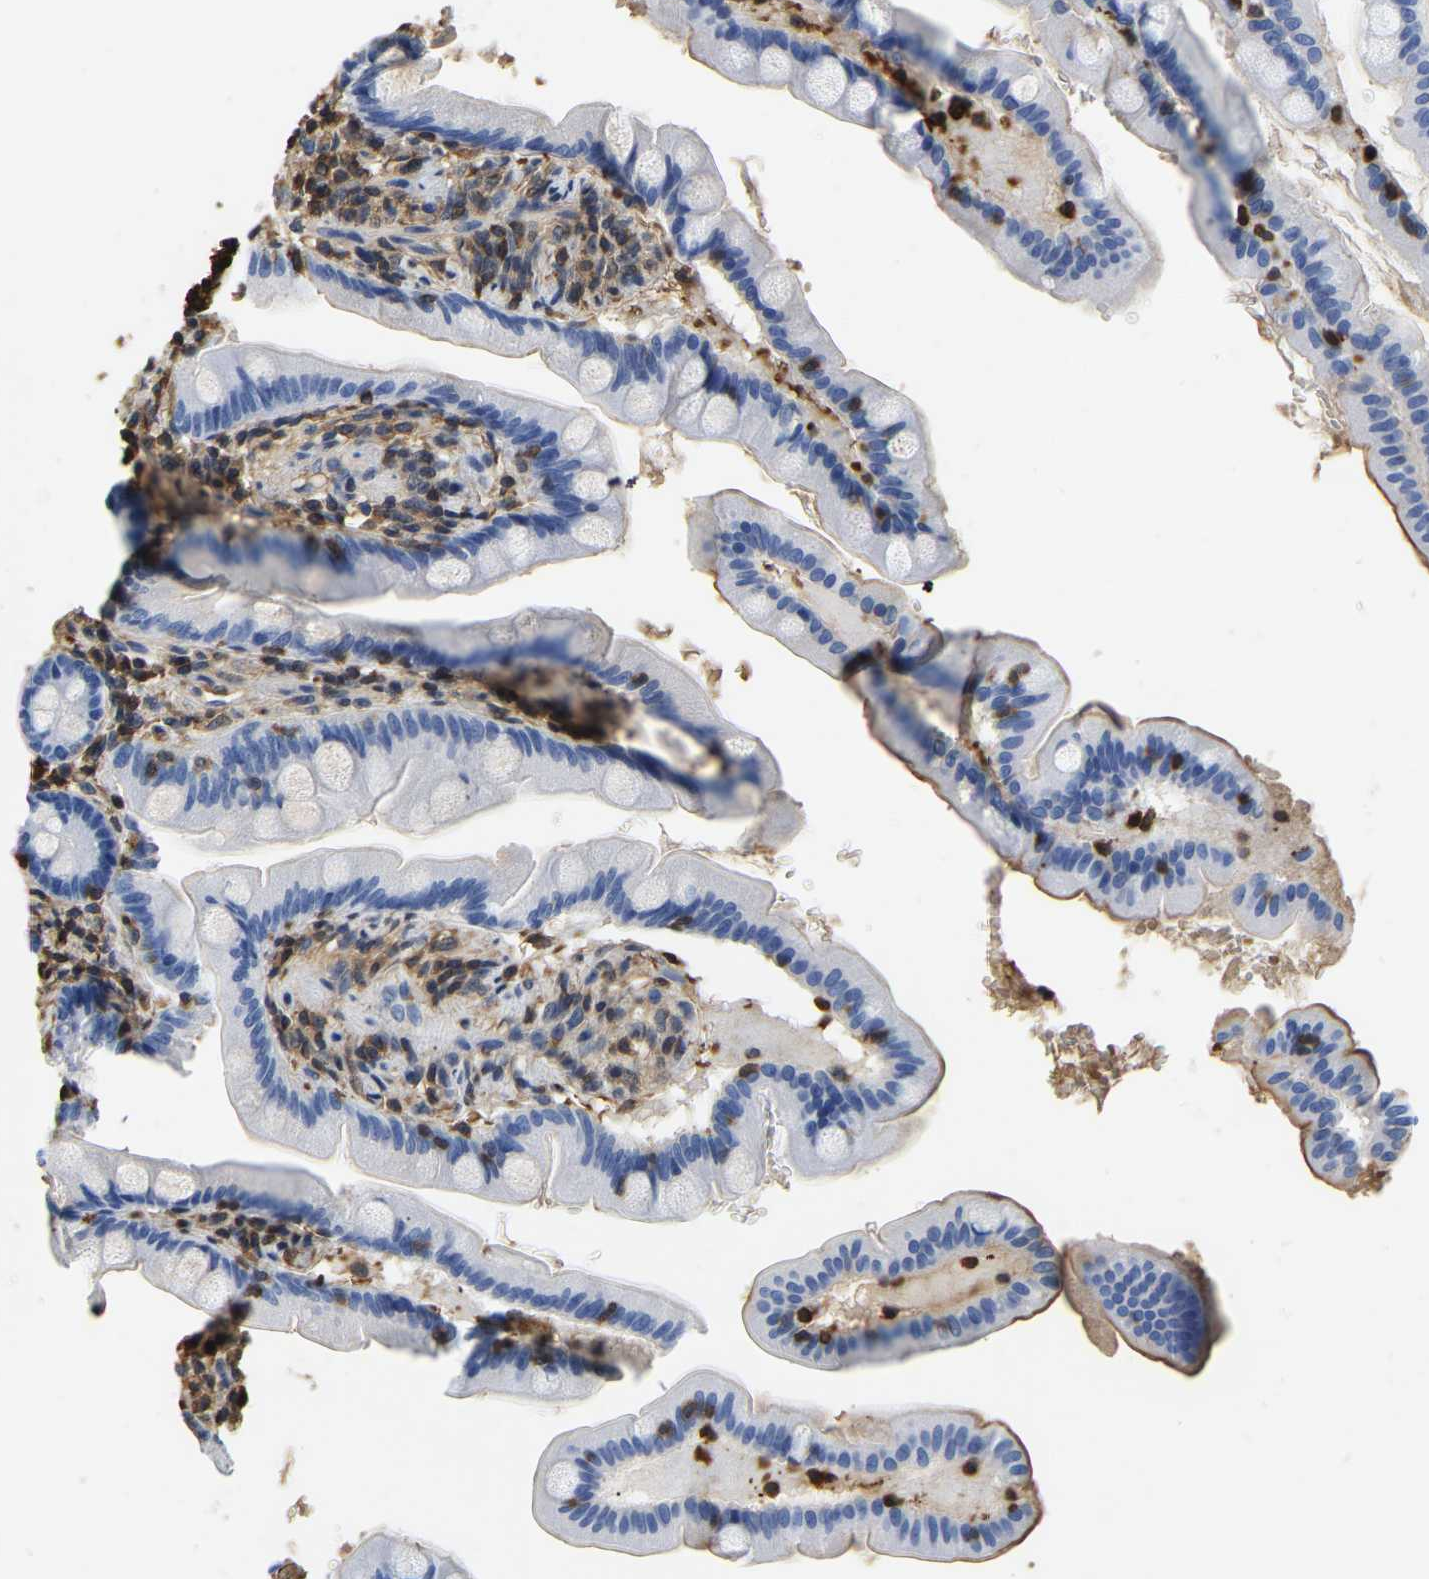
{"staining": {"intensity": "negative", "quantity": "none", "location": "none"}, "tissue": "small intestine", "cell_type": "Glandular cells", "image_type": "normal", "snomed": [{"axis": "morphology", "description": "Normal tissue, NOS"}, {"axis": "topography", "description": "Small intestine"}], "caption": "The IHC photomicrograph has no significant positivity in glandular cells of small intestine.", "gene": "LDHB", "patient": {"sex": "female", "age": 56}}